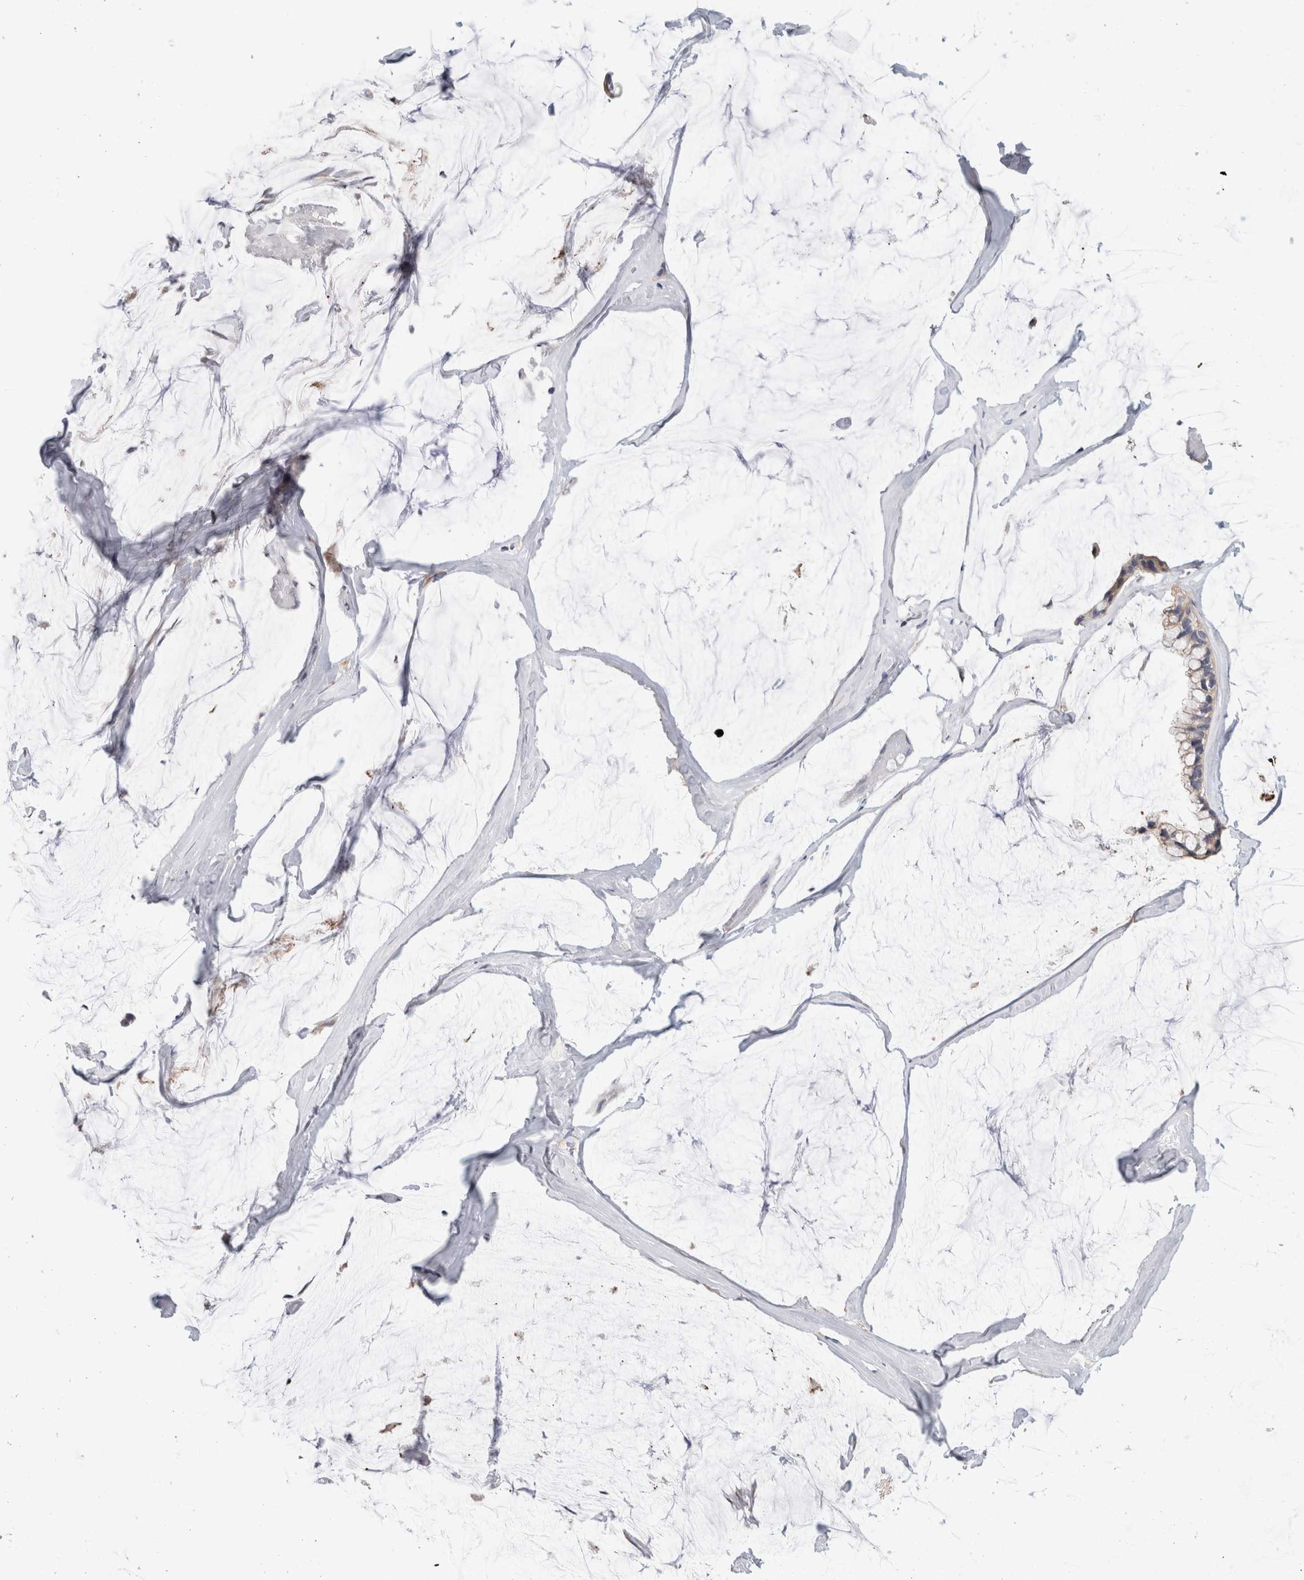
{"staining": {"intensity": "weak", "quantity": "<25%", "location": "cytoplasmic/membranous"}, "tissue": "ovarian cancer", "cell_type": "Tumor cells", "image_type": "cancer", "snomed": [{"axis": "morphology", "description": "Cystadenocarcinoma, mucinous, NOS"}, {"axis": "topography", "description": "Ovary"}], "caption": "This is a photomicrograph of immunohistochemistry (IHC) staining of mucinous cystadenocarcinoma (ovarian), which shows no expression in tumor cells.", "gene": "SYTL5", "patient": {"sex": "female", "age": 39}}